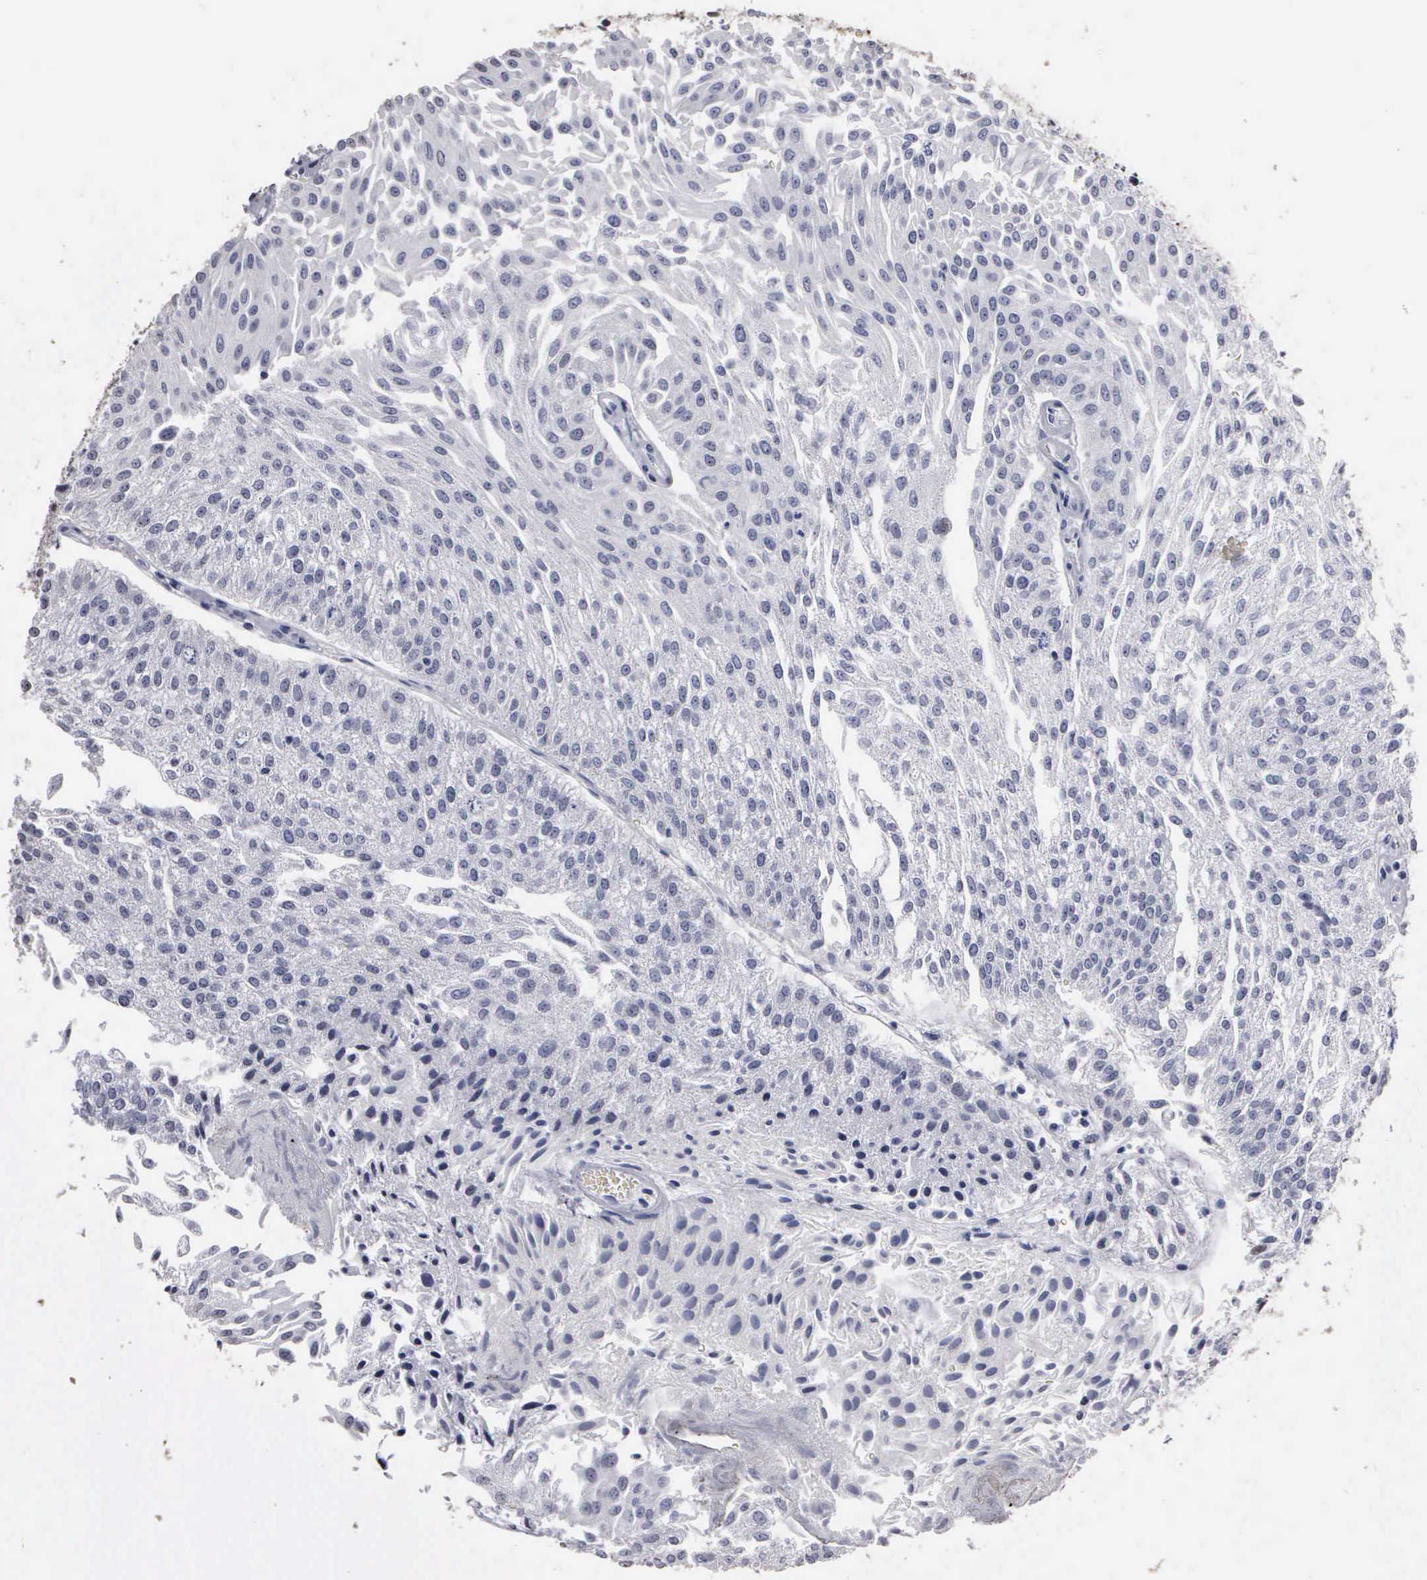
{"staining": {"intensity": "negative", "quantity": "none", "location": "none"}, "tissue": "urothelial cancer", "cell_type": "Tumor cells", "image_type": "cancer", "snomed": [{"axis": "morphology", "description": "Urothelial carcinoma, Low grade"}, {"axis": "topography", "description": "Urinary bladder"}], "caption": "Tumor cells are negative for brown protein staining in urothelial cancer.", "gene": "UPB1", "patient": {"sex": "male", "age": 86}}